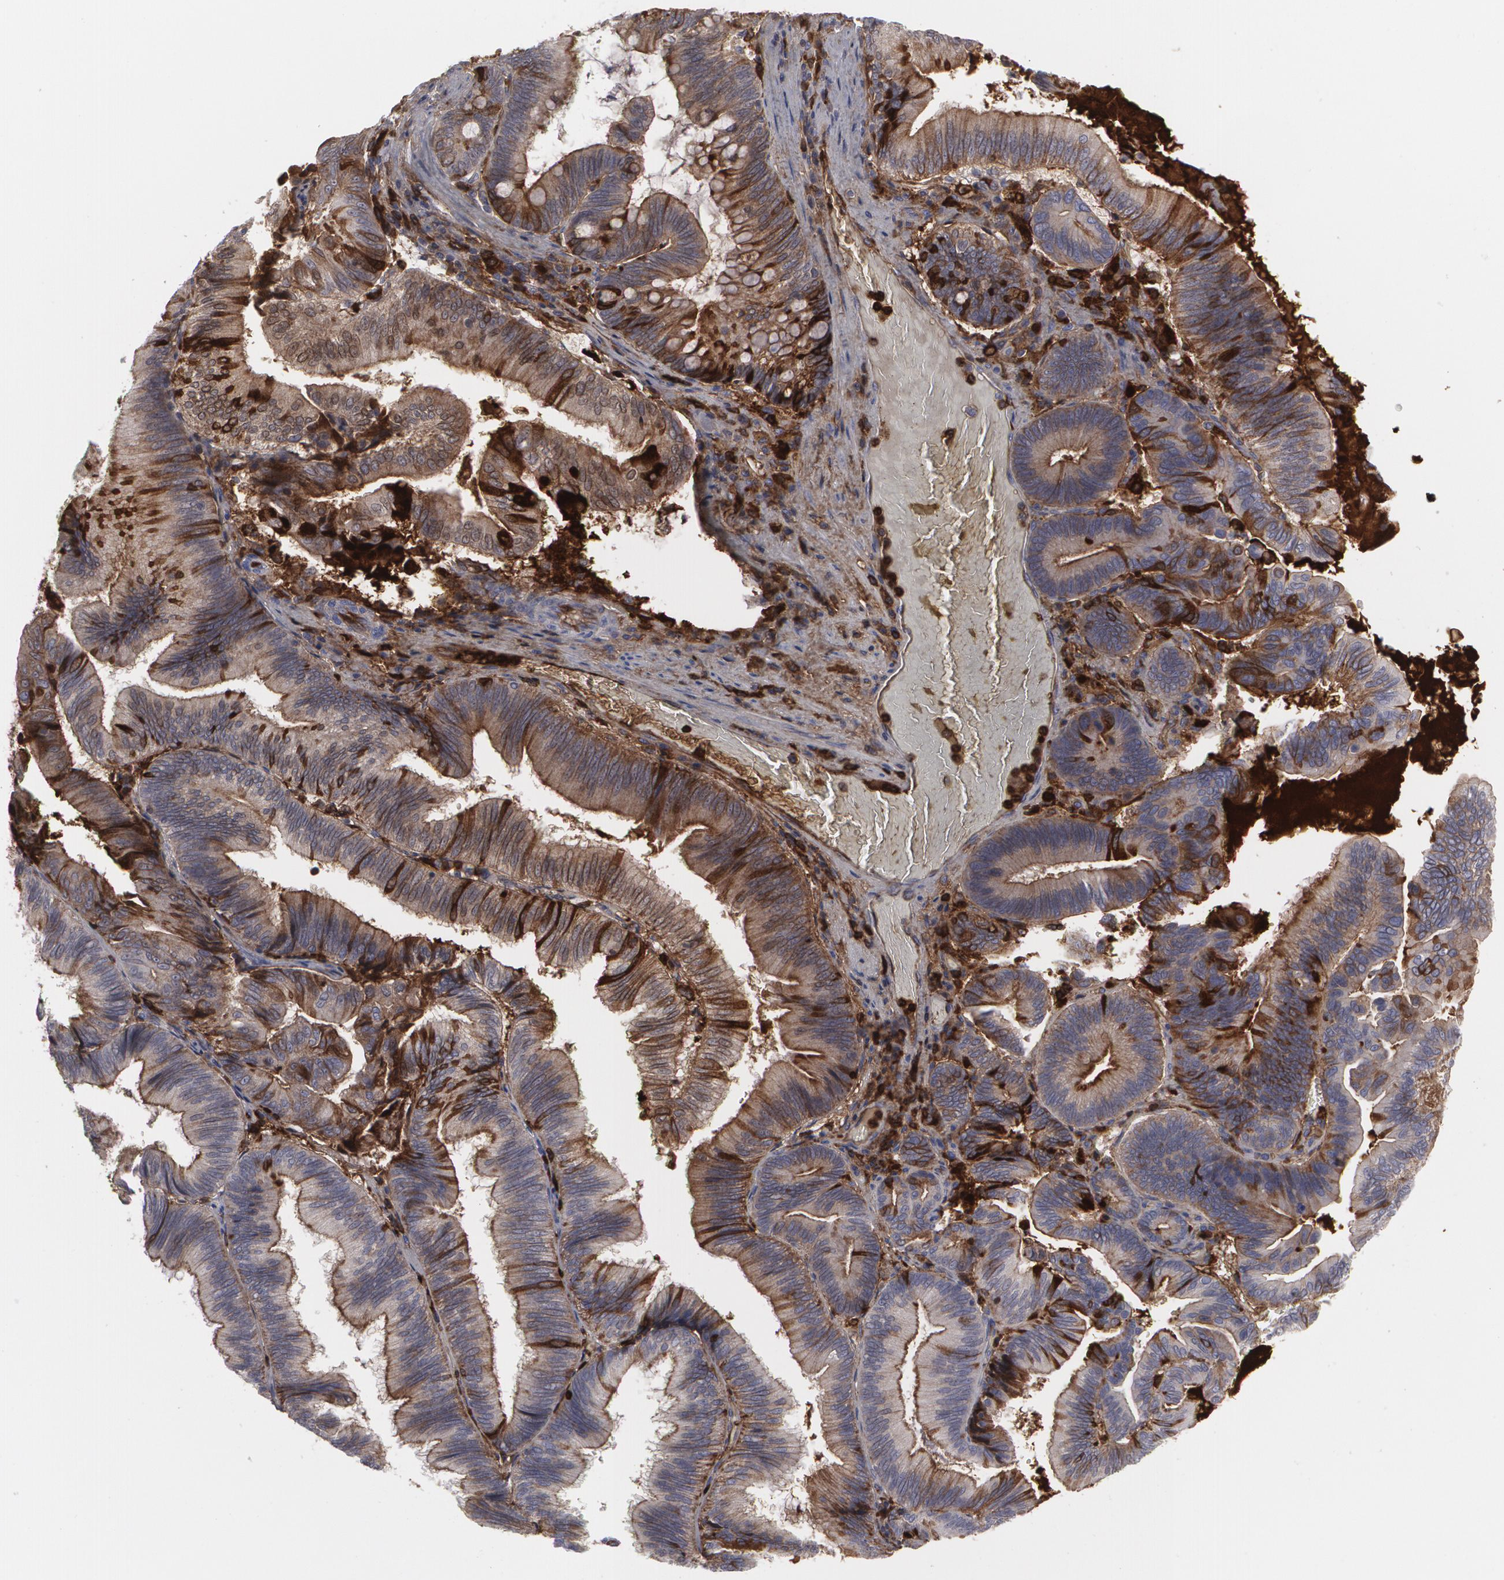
{"staining": {"intensity": "moderate", "quantity": "25%-75%", "location": "cytoplasmic/membranous"}, "tissue": "pancreatic cancer", "cell_type": "Tumor cells", "image_type": "cancer", "snomed": [{"axis": "morphology", "description": "Adenocarcinoma, NOS"}, {"axis": "topography", "description": "Pancreas"}], "caption": "Protein expression analysis of pancreatic cancer demonstrates moderate cytoplasmic/membranous staining in about 25%-75% of tumor cells. The protein is stained brown, and the nuclei are stained in blue (DAB IHC with brightfield microscopy, high magnification).", "gene": "LRG1", "patient": {"sex": "male", "age": 82}}